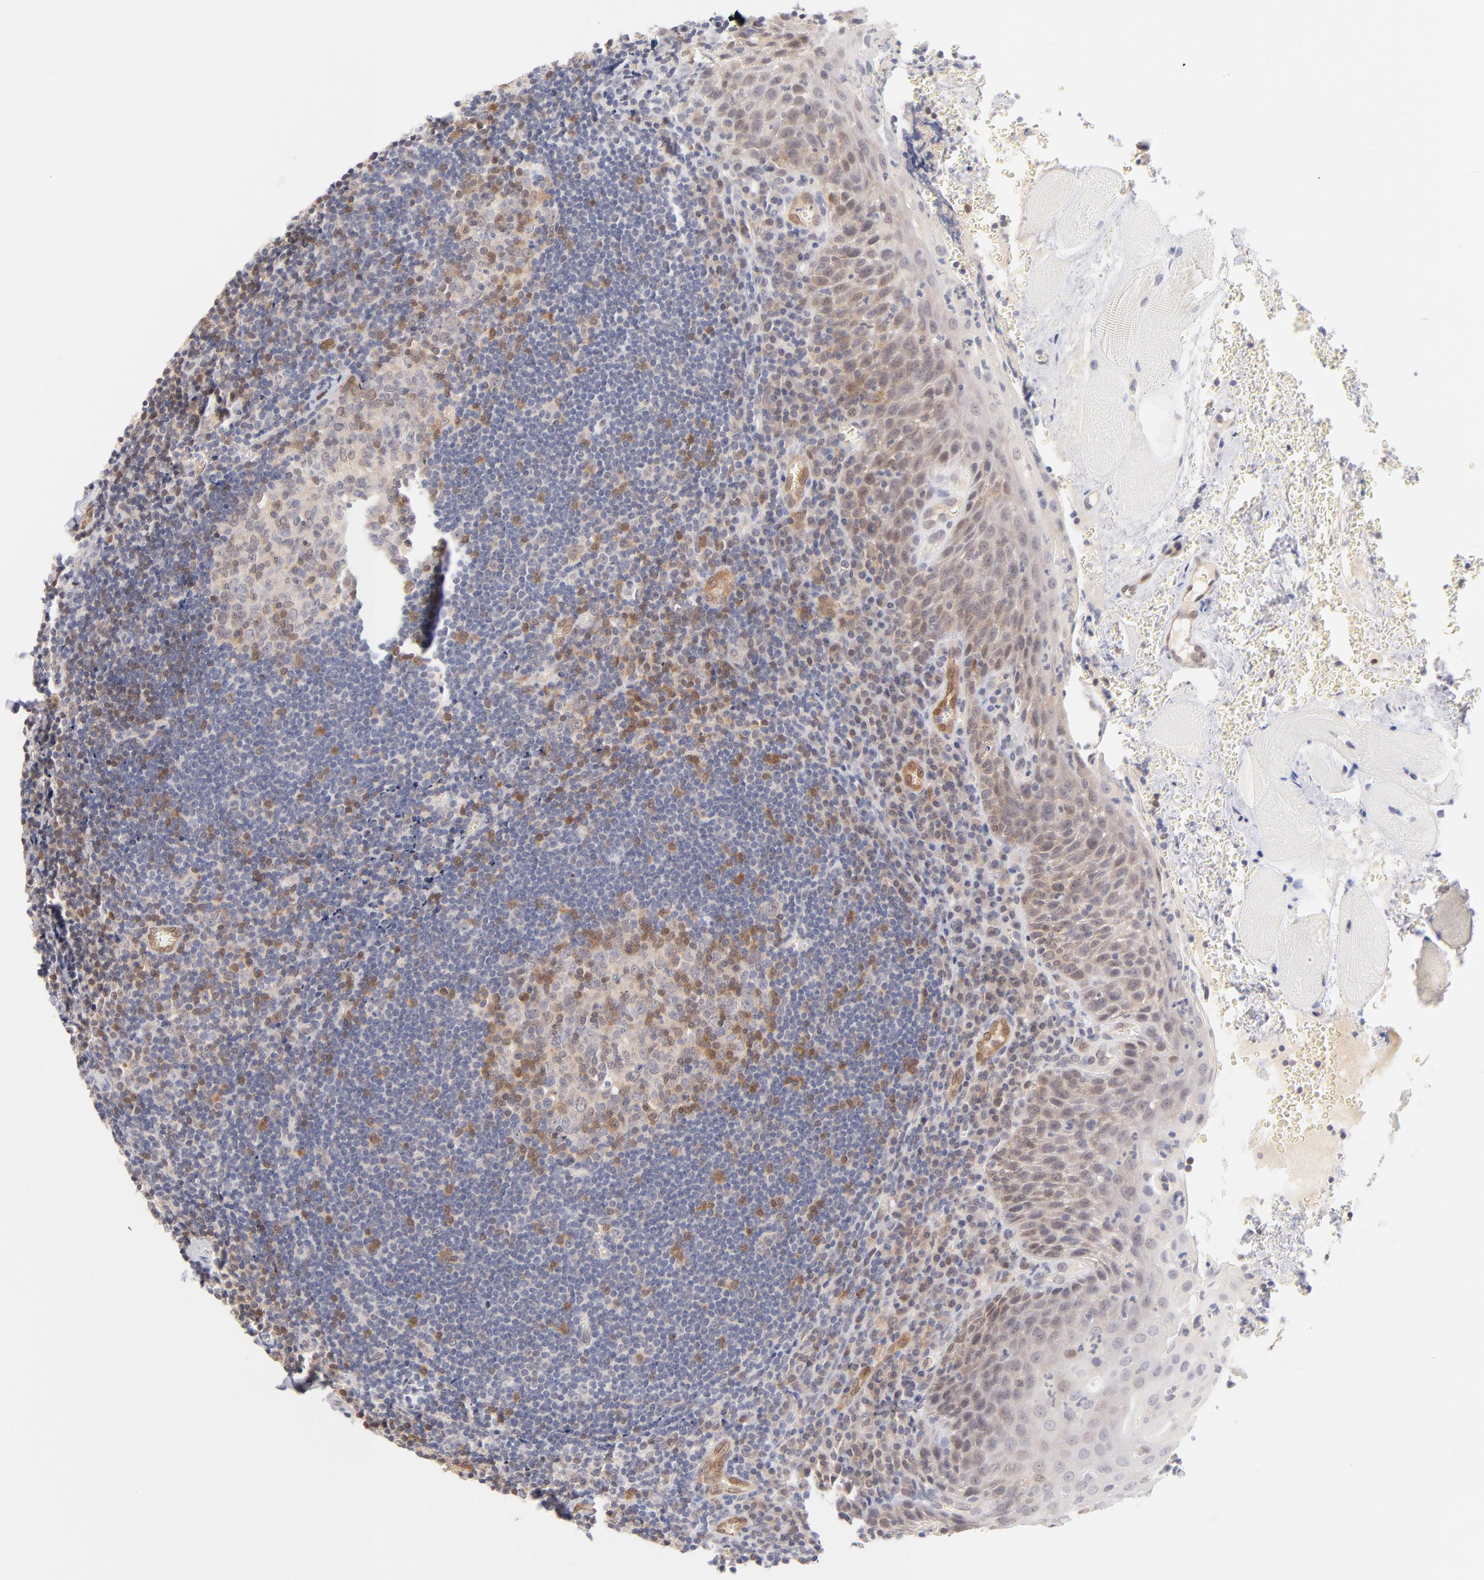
{"staining": {"intensity": "moderate", "quantity": "25%-75%", "location": "nuclear"}, "tissue": "tonsil", "cell_type": "Germinal center cells", "image_type": "normal", "snomed": [{"axis": "morphology", "description": "Normal tissue, NOS"}, {"axis": "topography", "description": "Tonsil"}], "caption": "Immunohistochemical staining of unremarkable human tonsil demonstrates moderate nuclear protein staining in approximately 25%-75% of germinal center cells. (DAB (3,3'-diaminobenzidine) IHC, brown staining for protein, blue staining for nuclei).", "gene": "CASP6", "patient": {"sex": "male", "age": 20}}